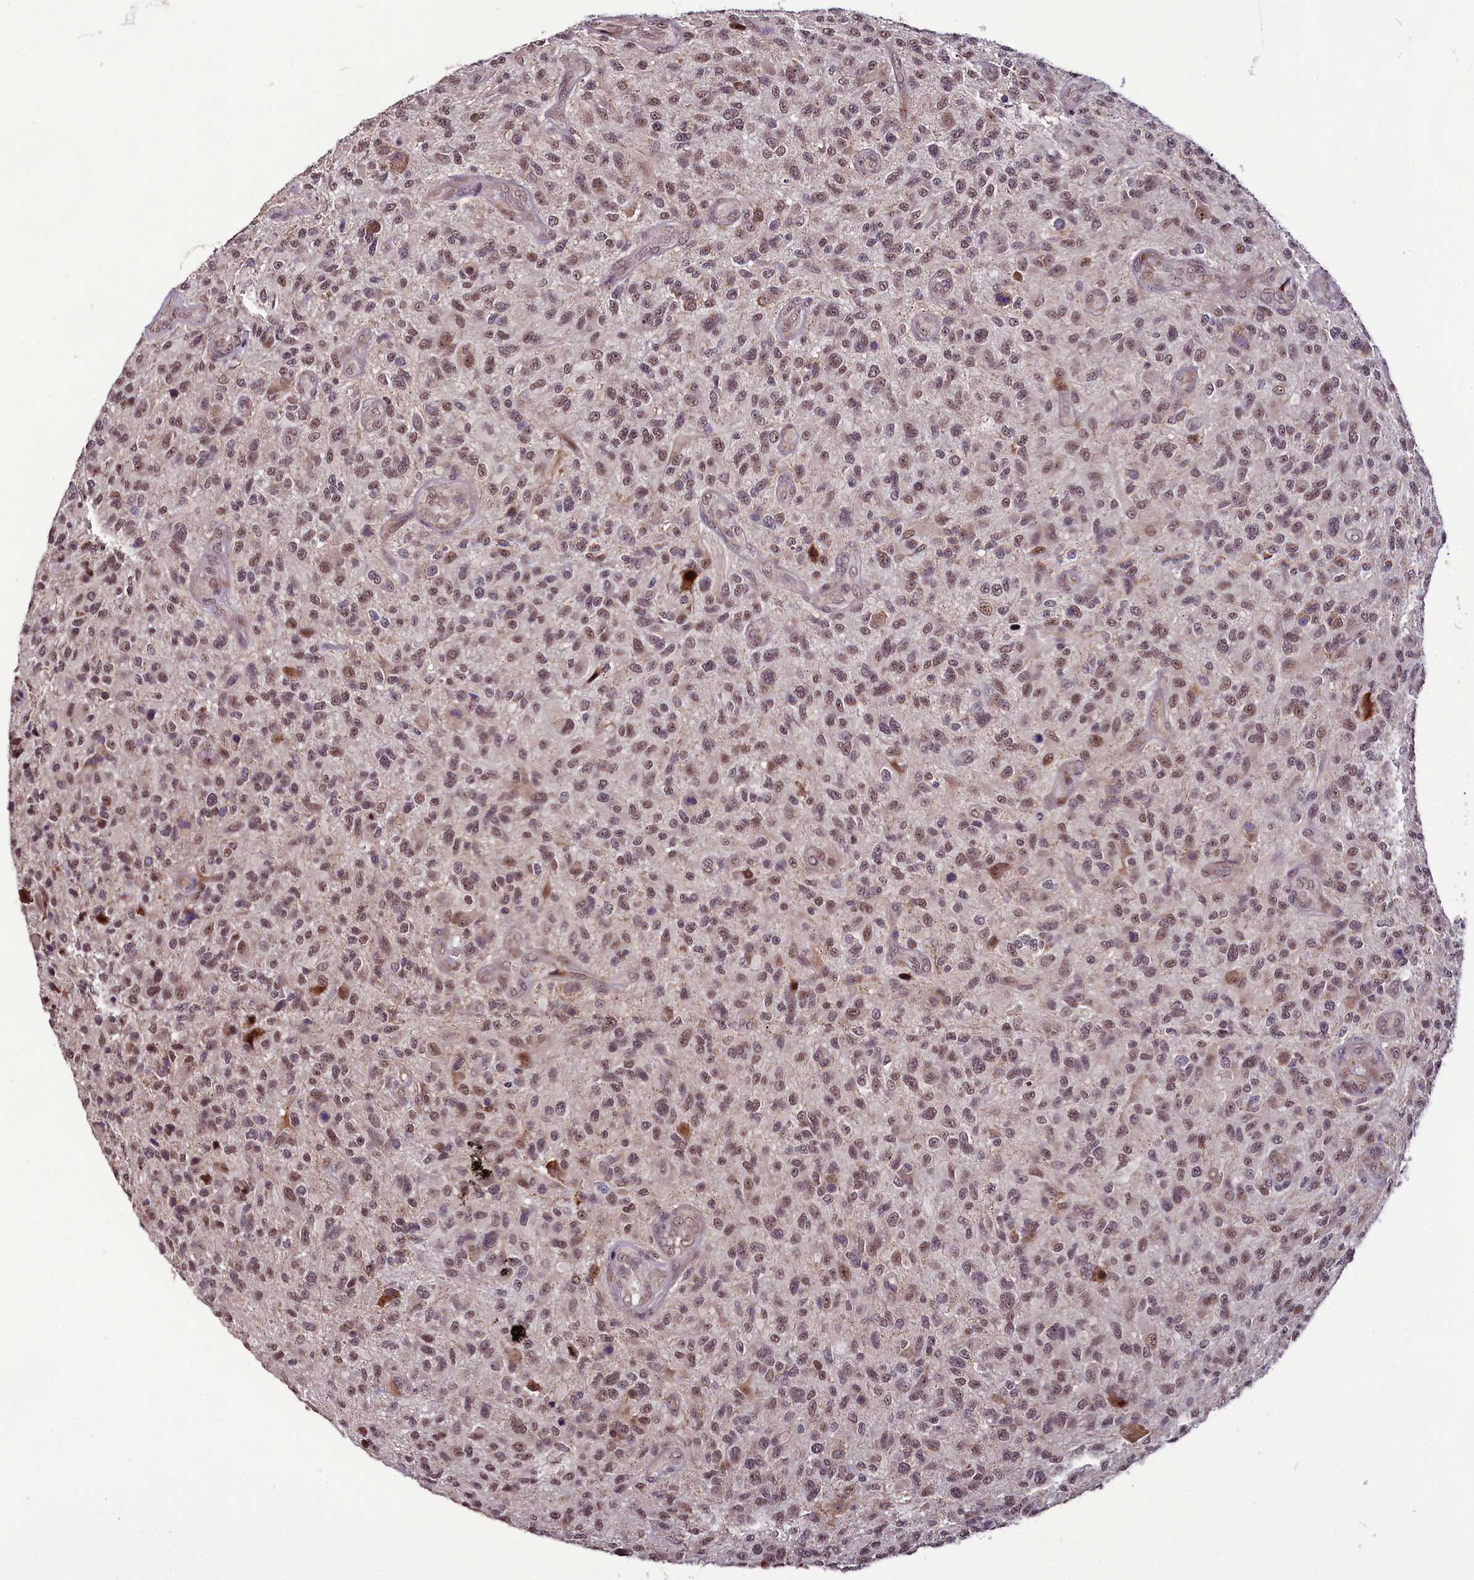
{"staining": {"intensity": "moderate", "quantity": ">75%", "location": "nuclear"}, "tissue": "glioma", "cell_type": "Tumor cells", "image_type": "cancer", "snomed": [{"axis": "morphology", "description": "Glioma, malignant, High grade"}, {"axis": "topography", "description": "Brain"}], "caption": "This is a photomicrograph of immunohistochemistry staining of malignant high-grade glioma, which shows moderate staining in the nuclear of tumor cells.", "gene": "RPUSD2", "patient": {"sex": "male", "age": 47}}